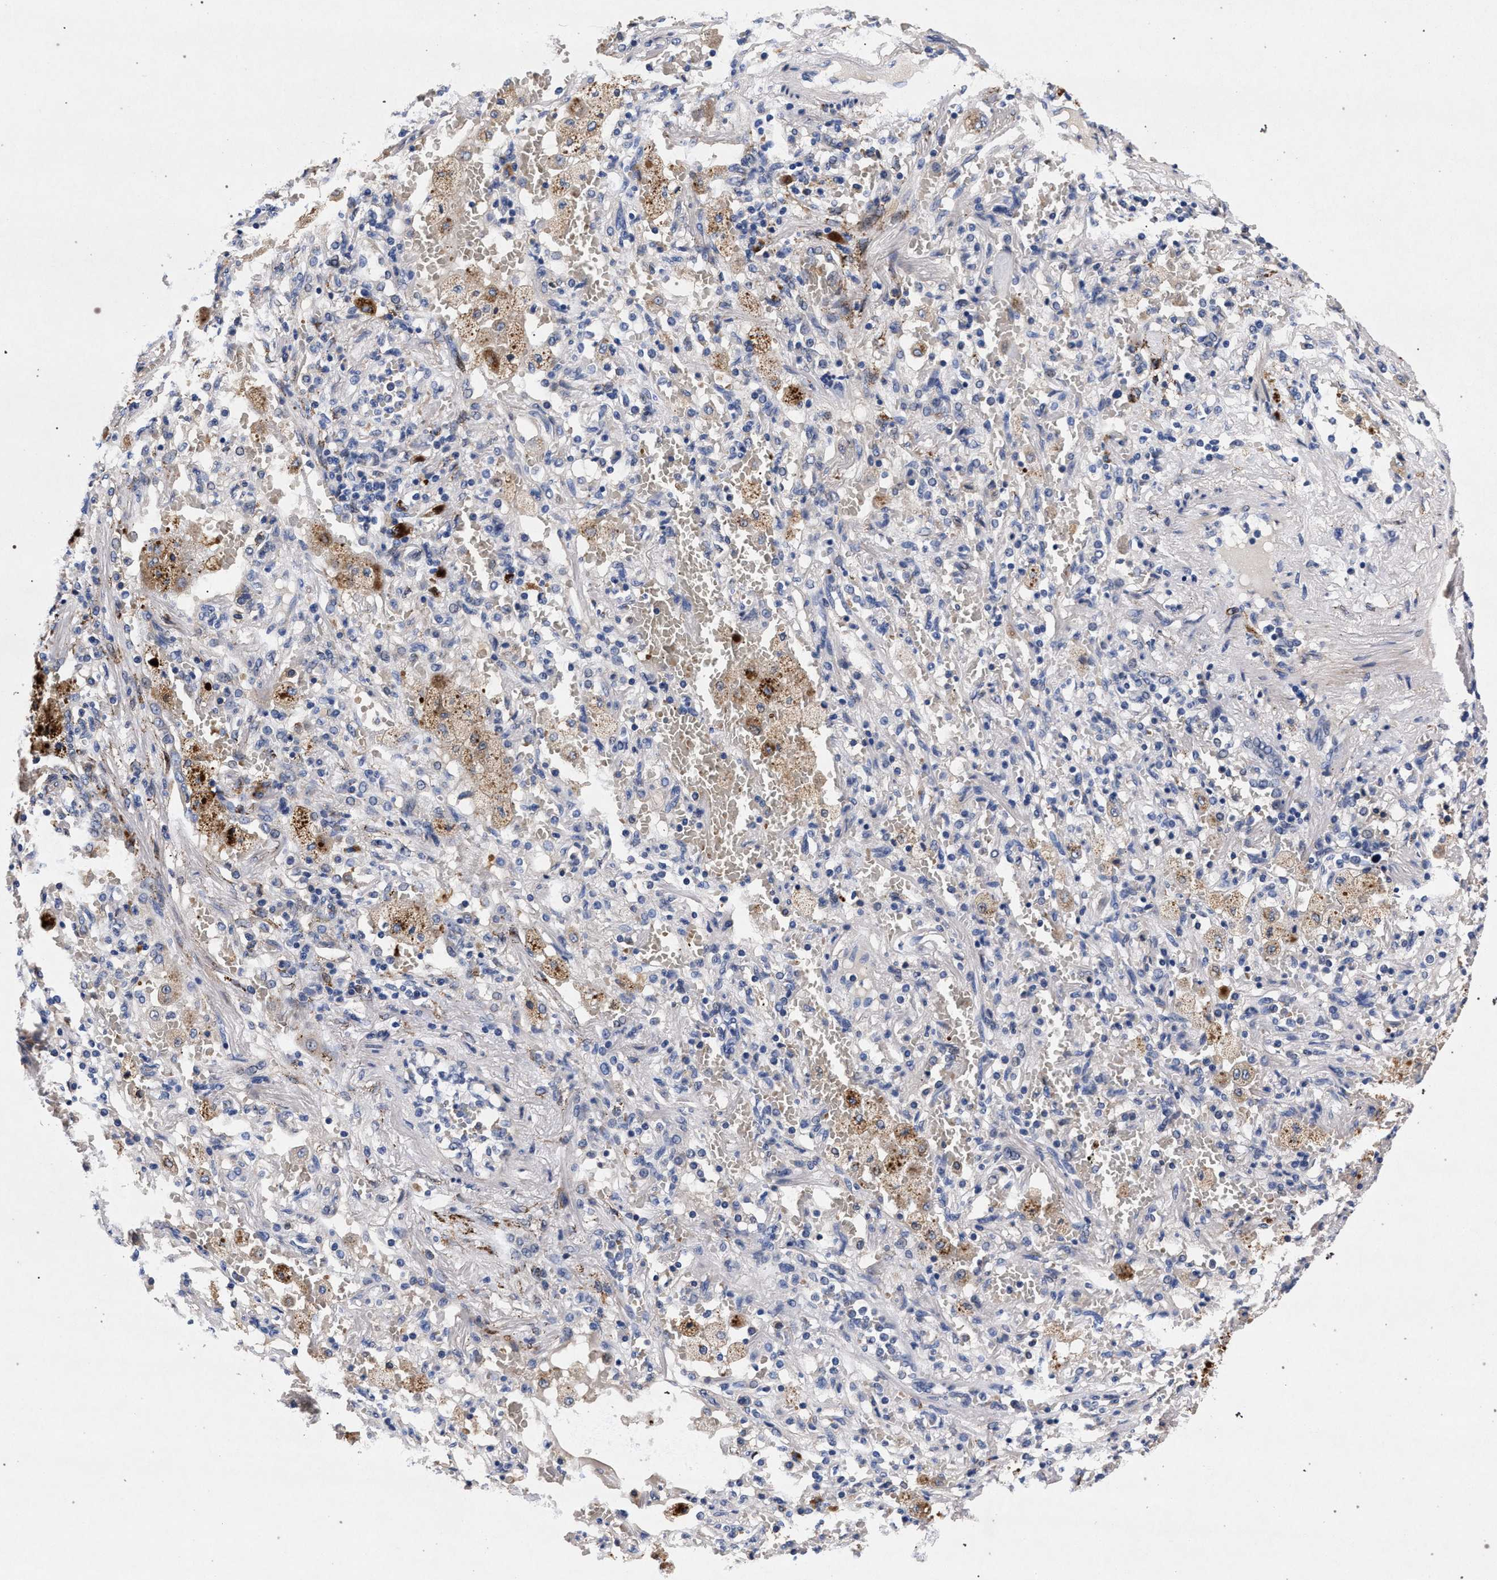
{"staining": {"intensity": "negative", "quantity": "none", "location": "none"}, "tissue": "lung cancer", "cell_type": "Tumor cells", "image_type": "cancer", "snomed": [{"axis": "morphology", "description": "Squamous cell carcinoma, NOS"}, {"axis": "topography", "description": "Lung"}], "caption": "A photomicrograph of human lung squamous cell carcinoma is negative for staining in tumor cells.", "gene": "NEK7", "patient": {"sex": "male", "age": 61}}